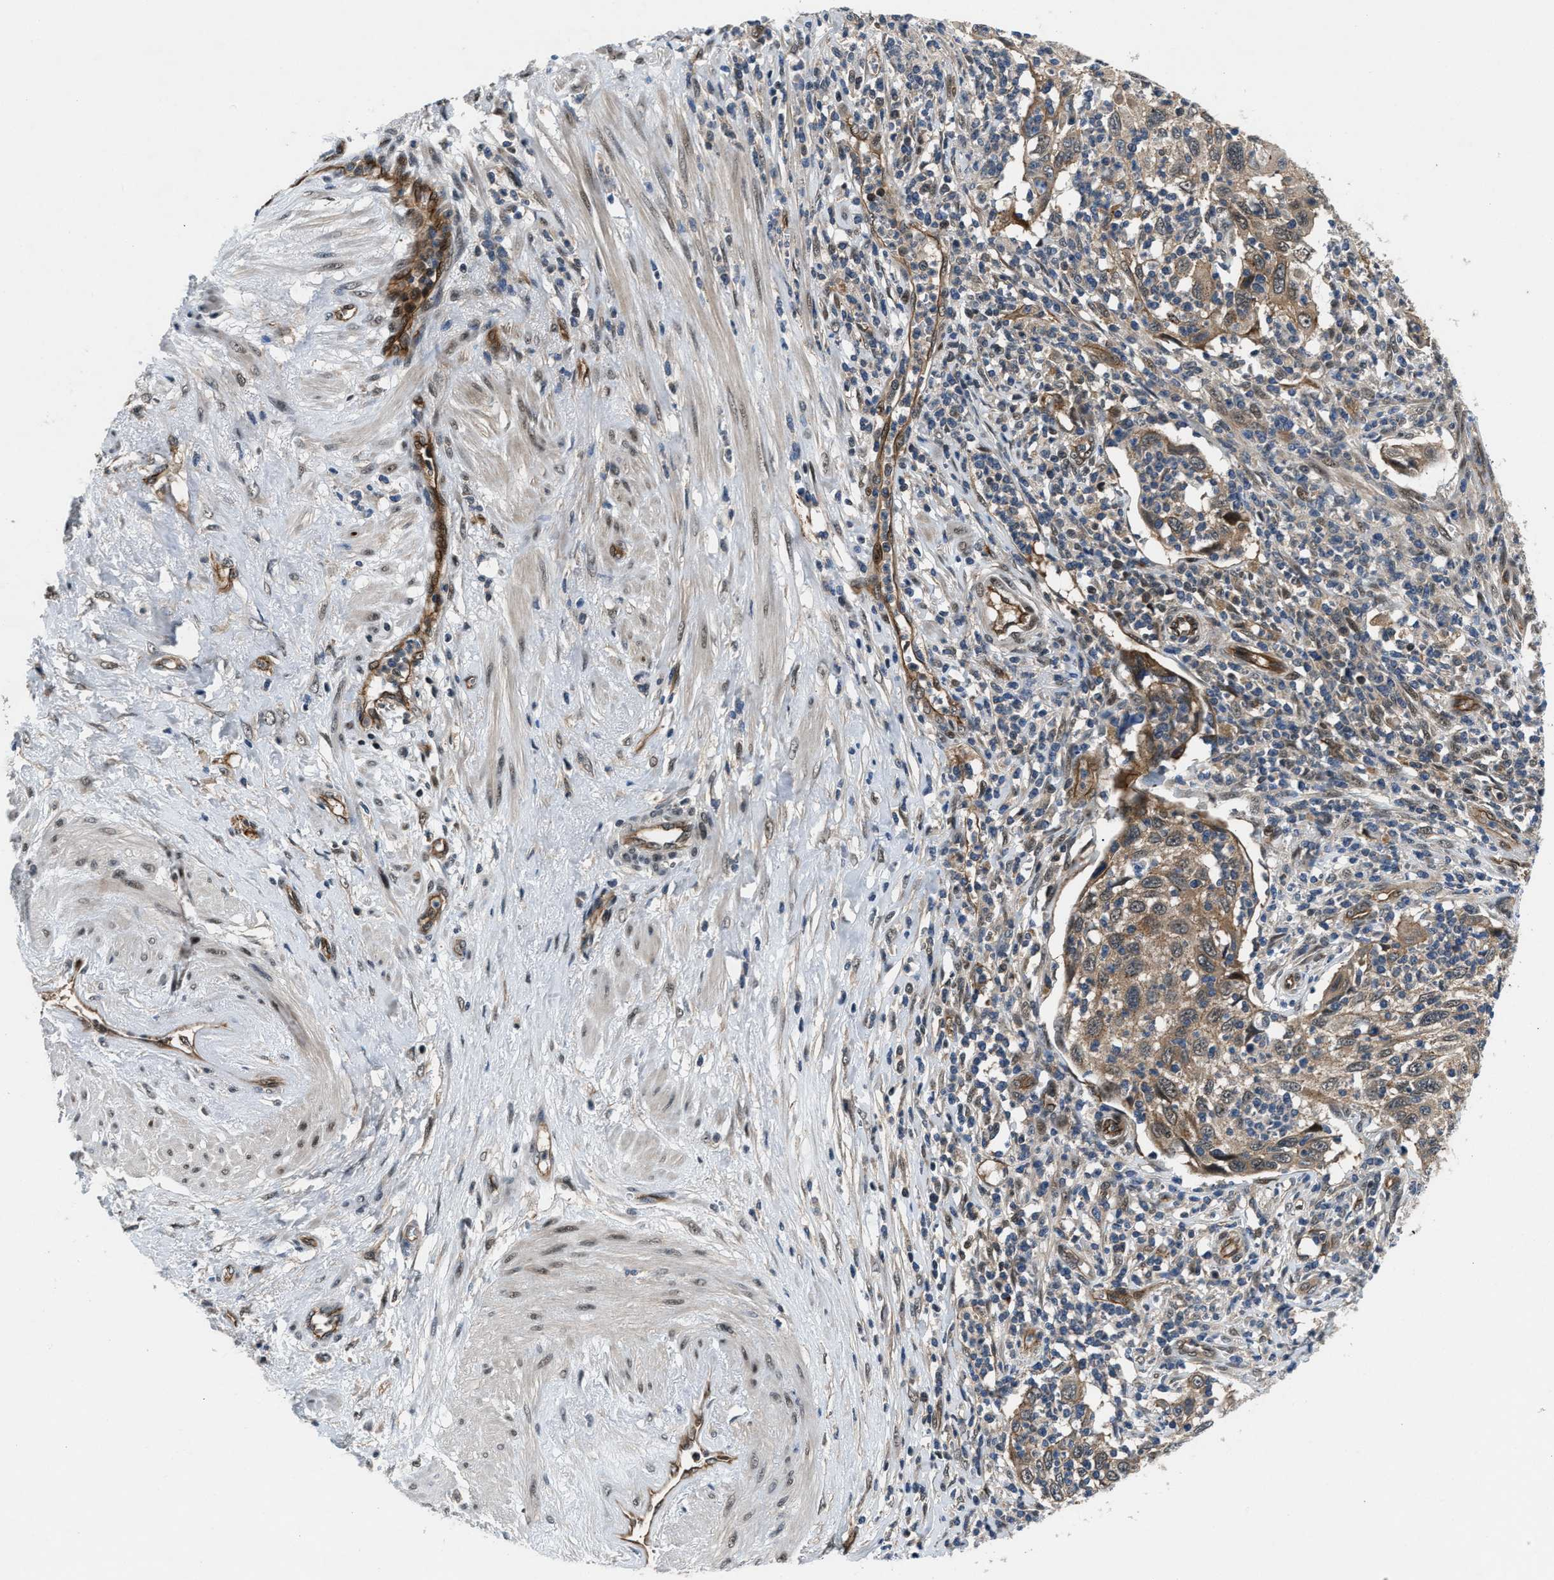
{"staining": {"intensity": "moderate", "quantity": ">75%", "location": "cytoplasmic/membranous"}, "tissue": "cervical cancer", "cell_type": "Tumor cells", "image_type": "cancer", "snomed": [{"axis": "morphology", "description": "Squamous cell carcinoma, NOS"}, {"axis": "topography", "description": "Cervix"}], "caption": "This is a photomicrograph of IHC staining of cervical cancer (squamous cell carcinoma), which shows moderate staining in the cytoplasmic/membranous of tumor cells.", "gene": "COPS2", "patient": {"sex": "female", "age": 70}}